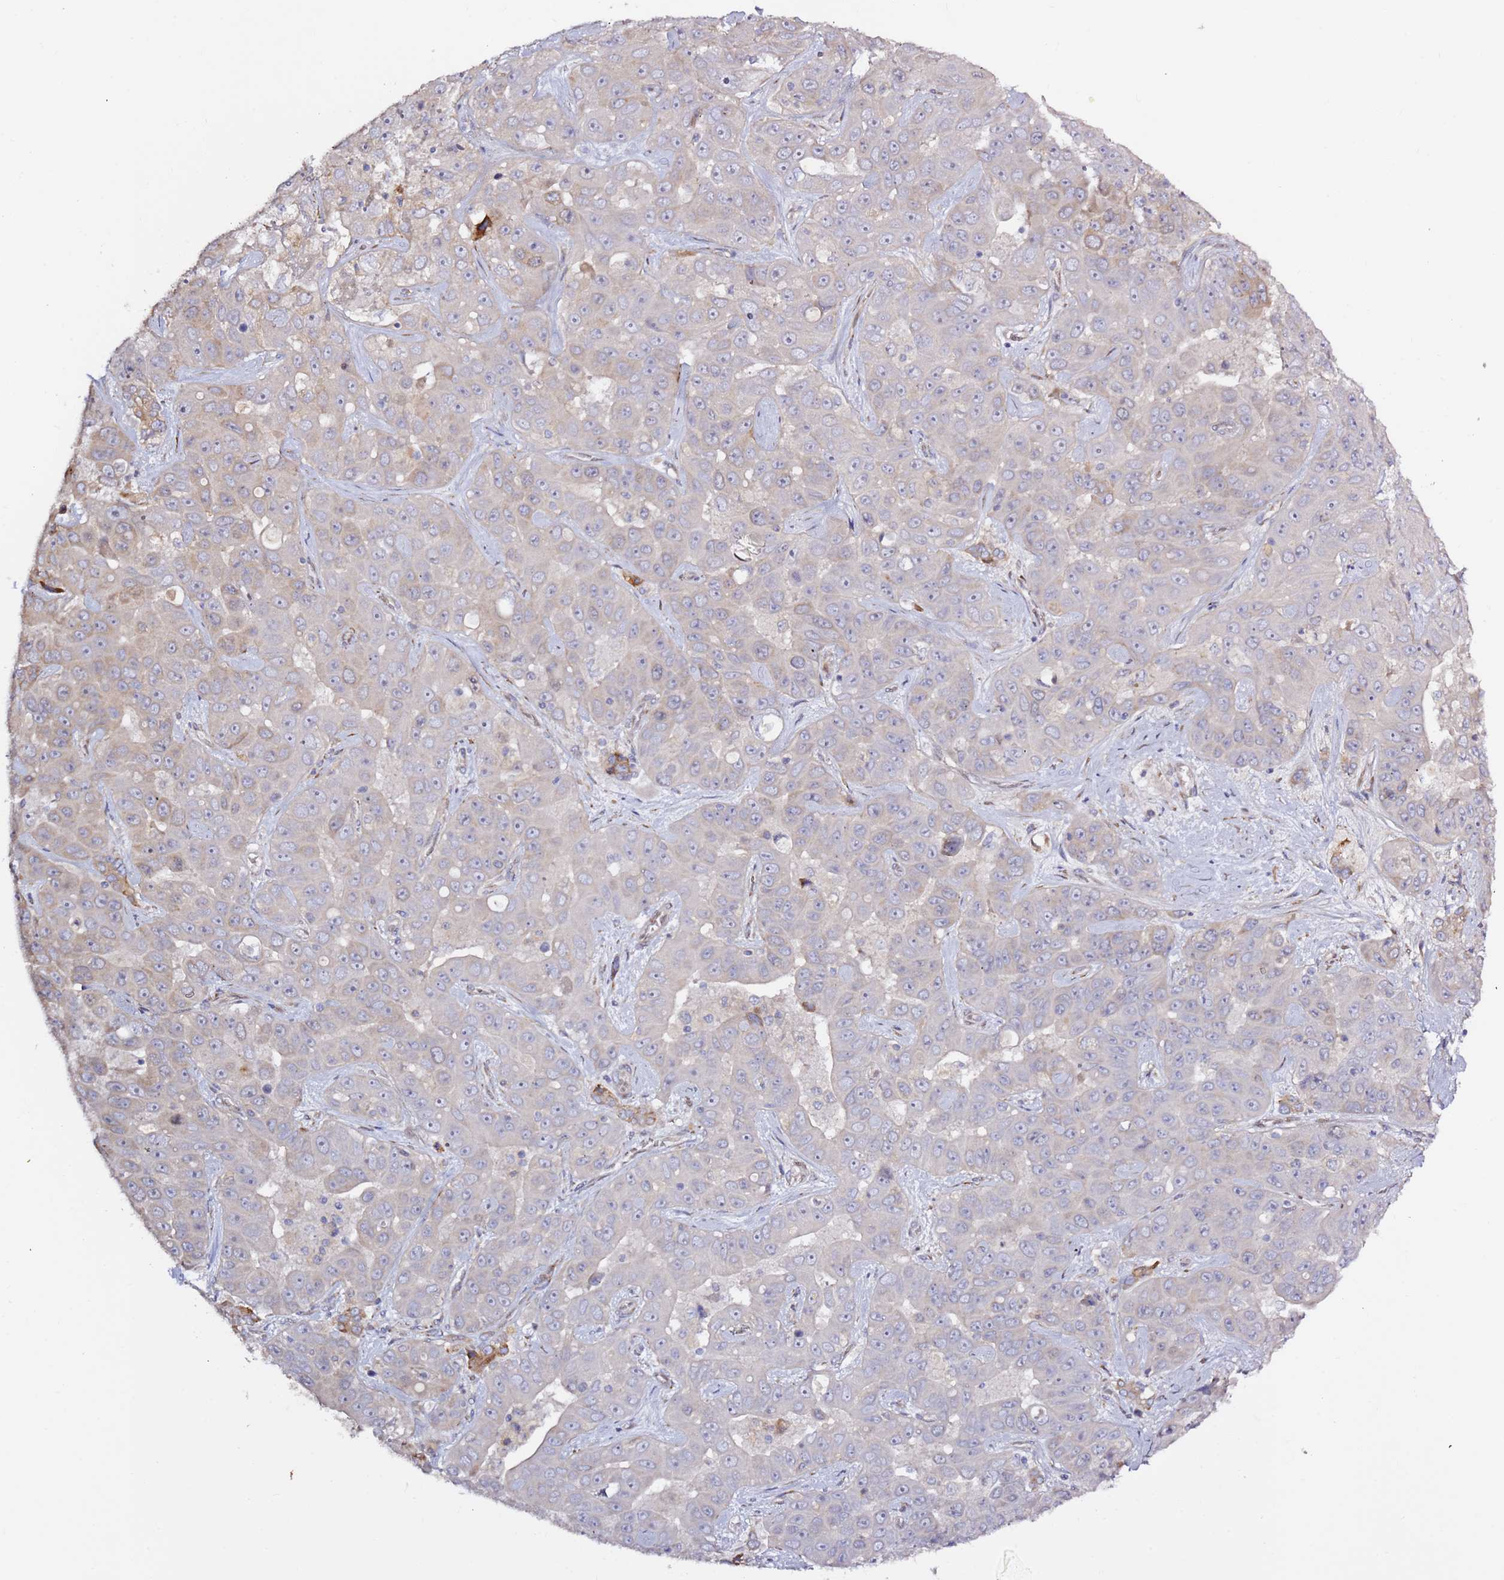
{"staining": {"intensity": "negative", "quantity": "none", "location": "none"}, "tissue": "liver cancer", "cell_type": "Tumor cells", "image_type": "cancer", "snomed": [{"axis": "morphology", "description": "Cholangiocarcinoma"}, {"axis": "topography", "description": "Liver"}], "caption": "IHC photomicrograph of neoplastic tissue: human cholangiocarcinoma (liver) stained with DAB (3,3'-diaminobenzidine) displays no significant protein staining in tumor cells.", "gene": "HSD17B7", "patient": {"sex": "female", "age": 52}}